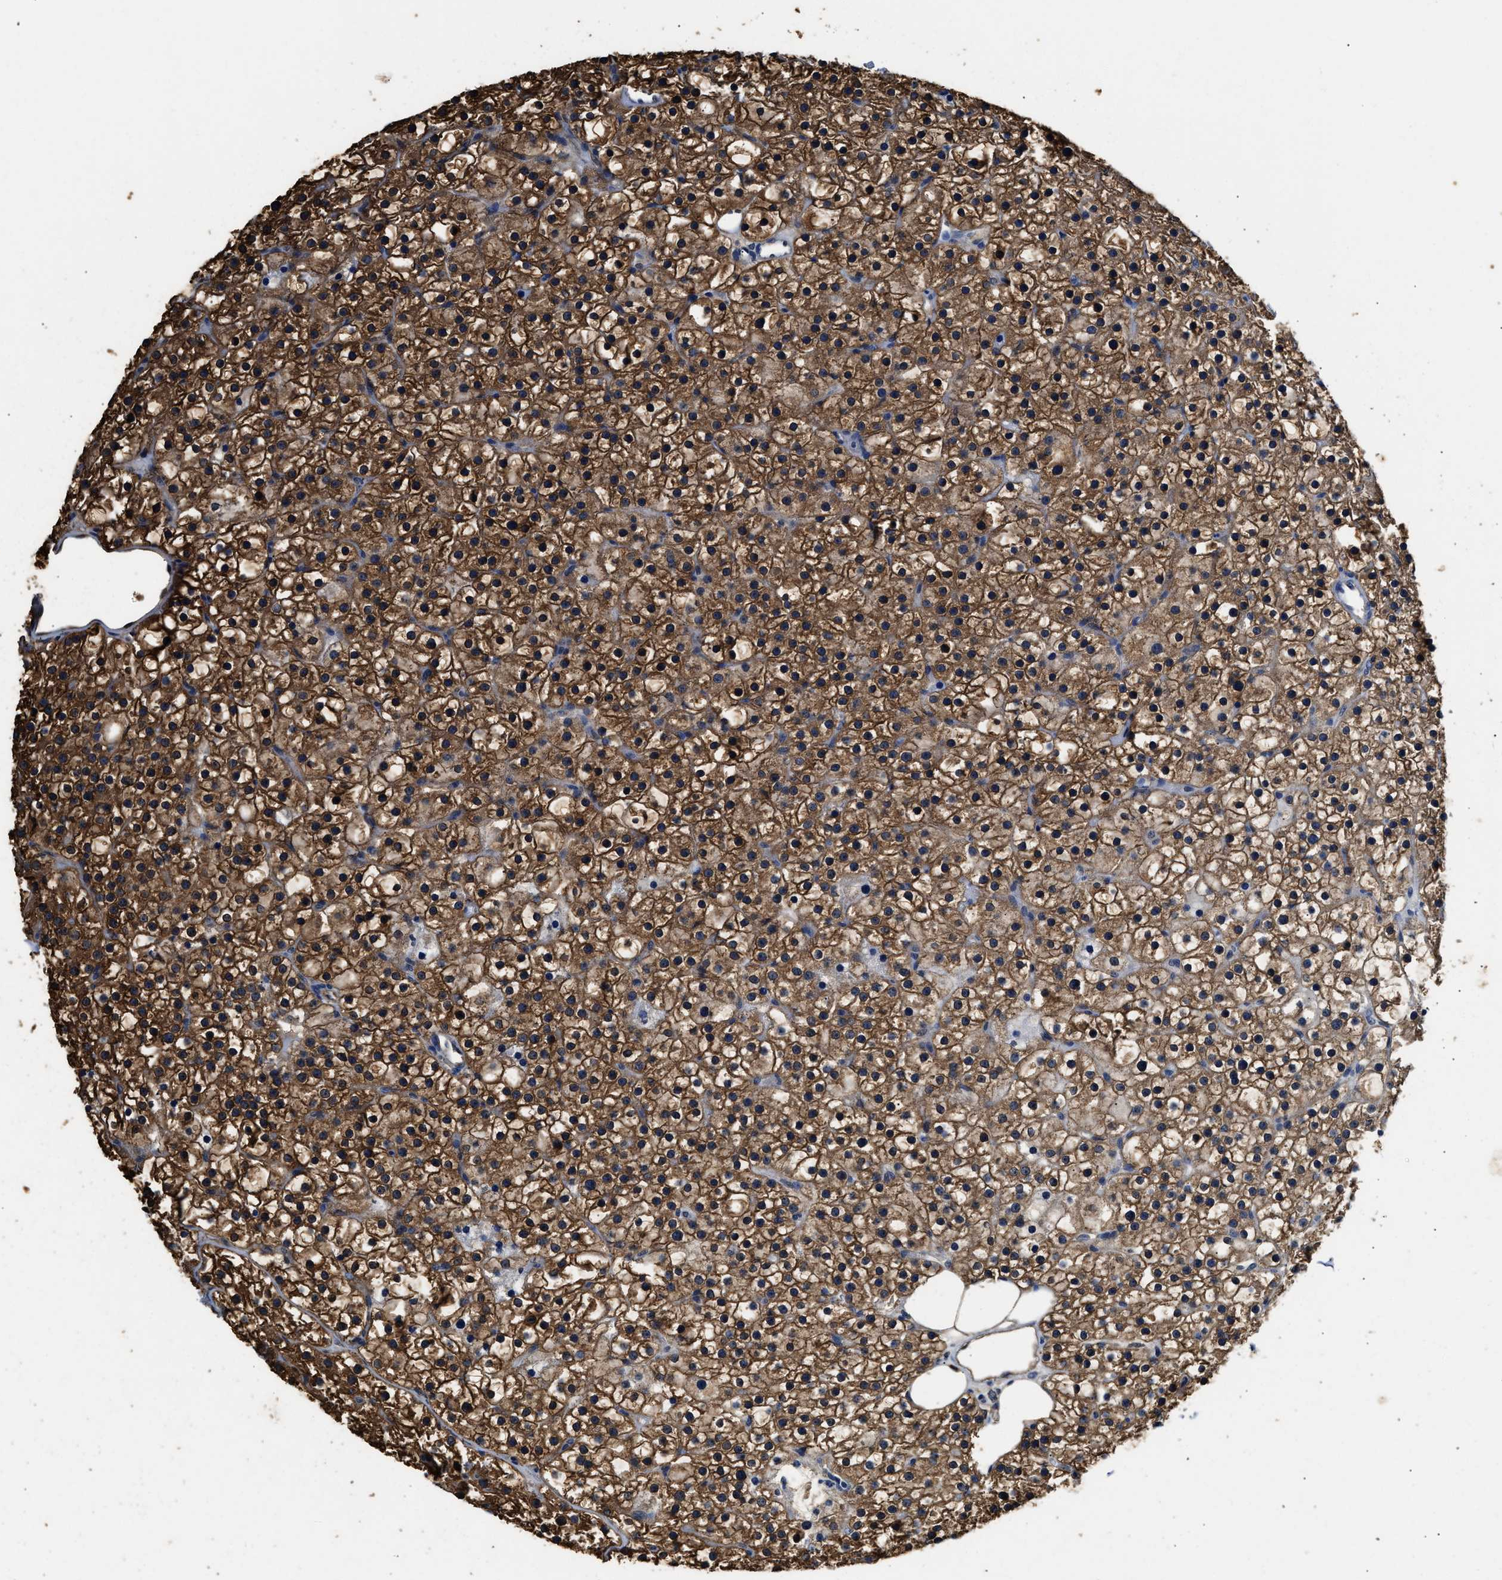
{"staining": {"intensity": "moderate", "quantity": ">75%", "location": "cytoplasmic/membranous"}, "tissue": "parathyroid gland", "cell_type": "Glandular cells", "image_type": "normal", "snomed": [{"axis": "morphology", "description": "Normal tissue, NOS"}, {"axis": "morphology", "description": "Adenoma, NOS"}, {"axis": "topography", "description": "Parathyroid gland"}], "caption": "This image shows IHC staining of benign parathyroid gland, with medium moderate cytoplasmic/membranous positivity in about >75% of glandular cells.", "gene": "YWHAE", "patient": {"sex": "female", "age": 70}}